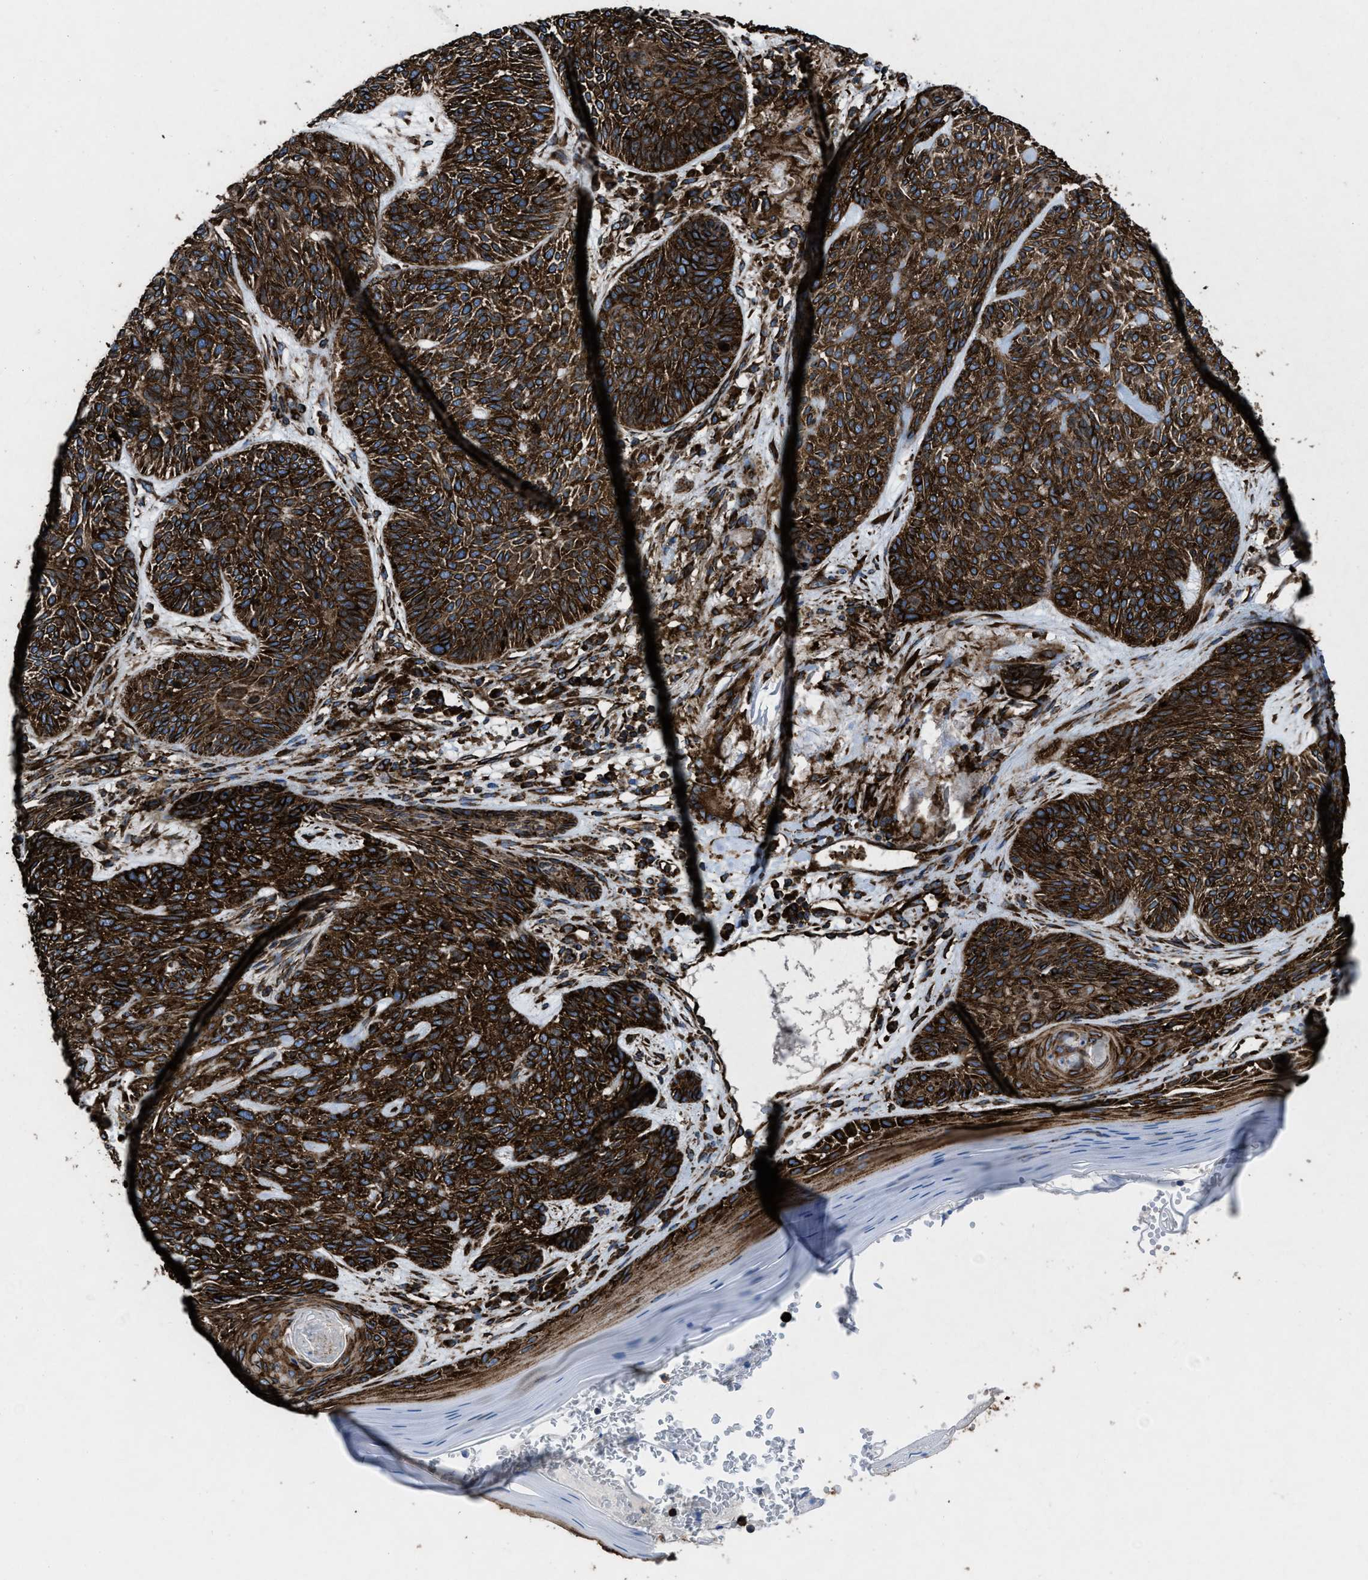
{"staining": {"intensity": "strong", "quantity": ">75%", "location": "cytoplasmic/membranous"}, "tissue": "skin cancer", "cell_type": "Tumor cells", "image_type": "cancer", "snomed": [{"axis": "morphology", "description": "Basal cell carcinoma"}, {"axis": "topography", "description": "Skin"}], "caption": "Protein staining by immunohistochemistry (IHC) reveals strong cytoplasmic/membranous expression in approximately >75% of tumor cells in skin cancer. The protein of interest is stained brown, and the nuclei are stained in blue (DAB IHC with brightfield microscopy, high magnification).", "gene": "CAPRIN1", "patient": {"sex": "male", "age": 55}}